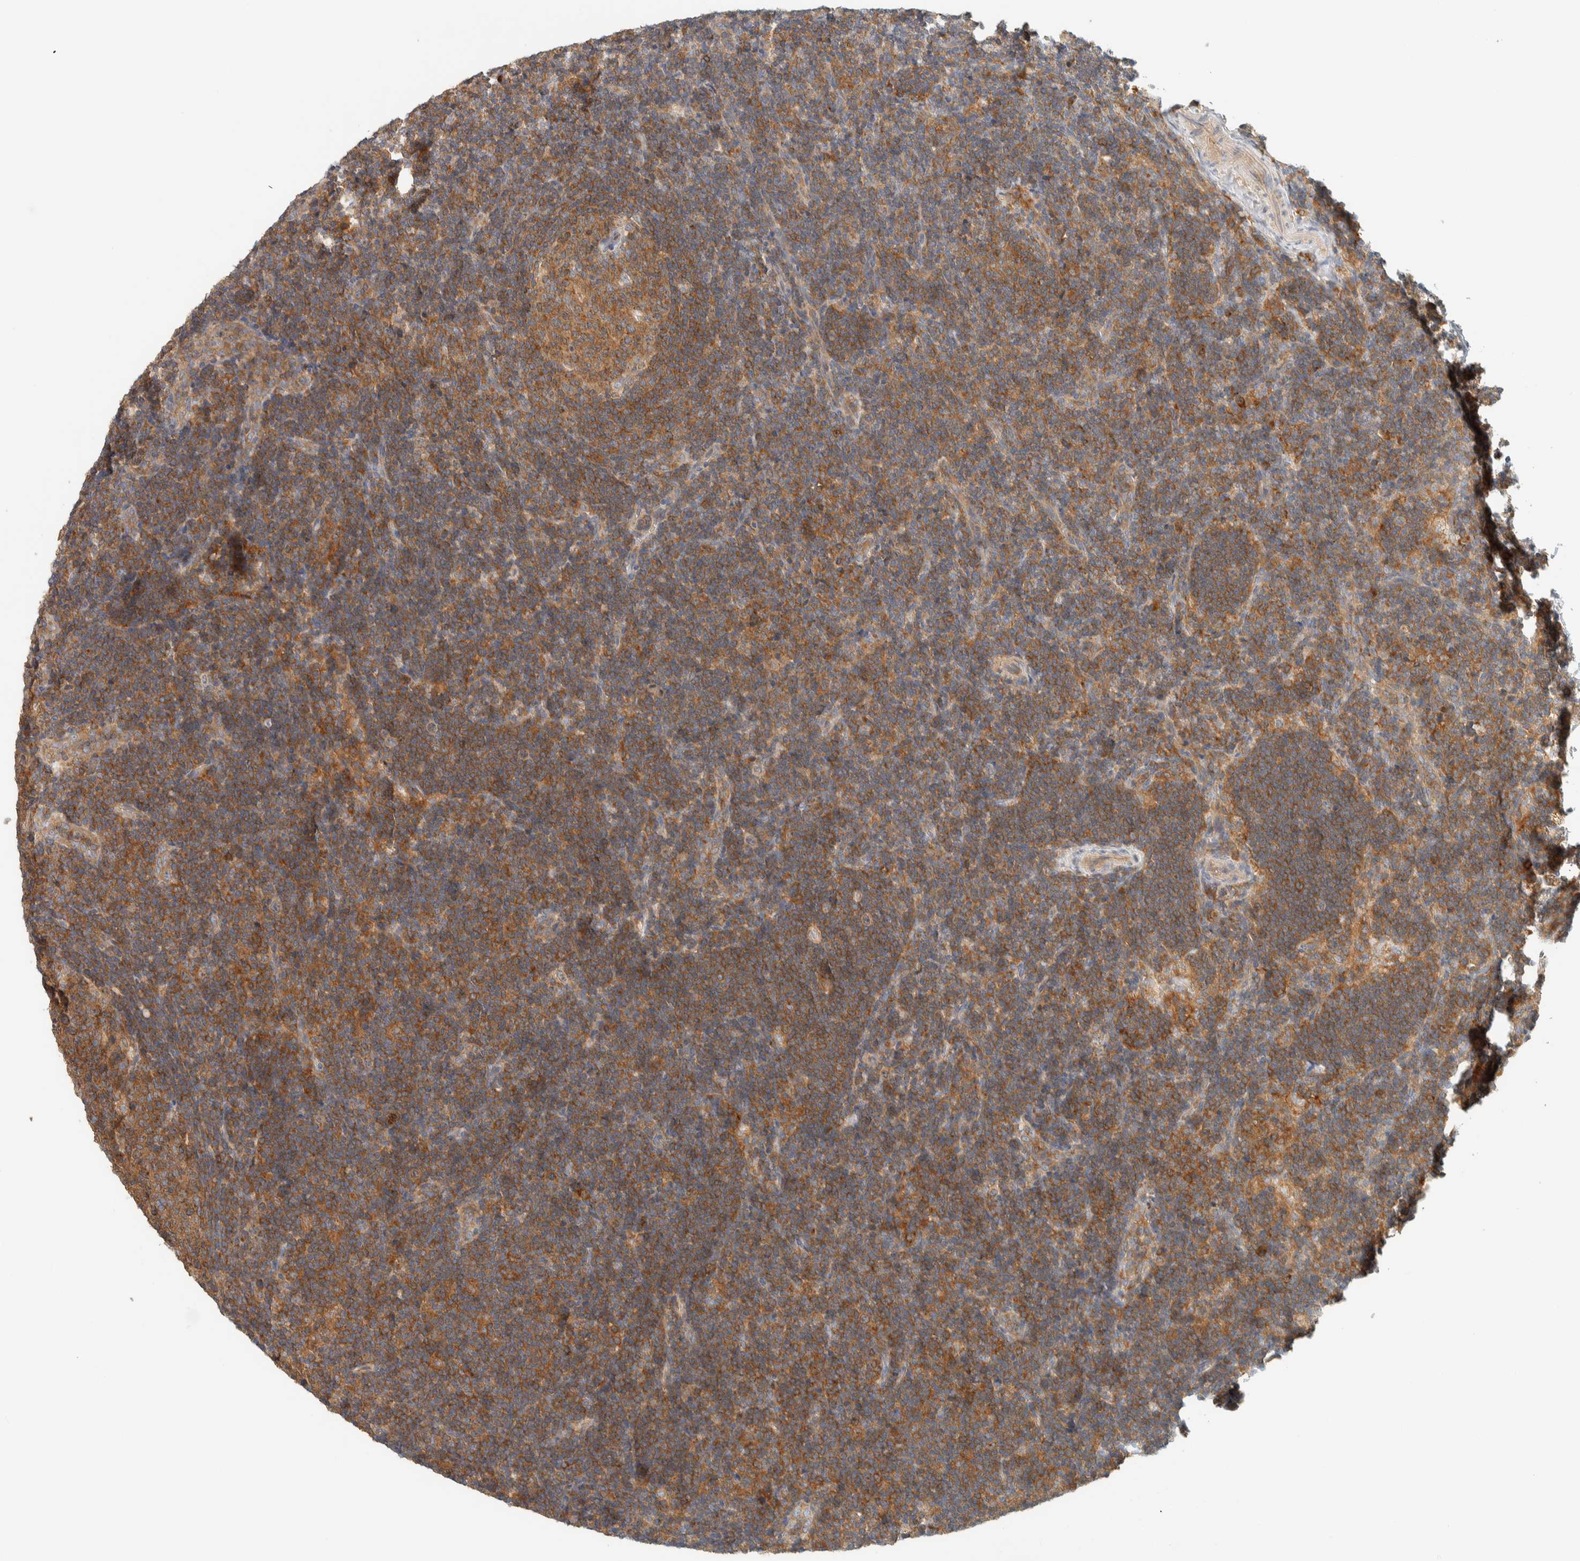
{"staining": {"intensity": "moderate", "quantity": ">75%", "location": "cytoplasmic/membranous"}, "tissue": "lymph node", "cell_type": "Germinal center cells", "image_type": "normal", "snomed": [{"axis": "morphology", "description": "Normal tissue, NOS"}, {"axis": "topography", "description": "Lymph node"}], "caption": "Human lymph node stained for a protein (brown) shows moderate cytoplasmic/membranous positive staining in approximately >75% of germinal center cells.", "gene": "ARFGEF1", "patient": {"sex": "female", "age": 22}}